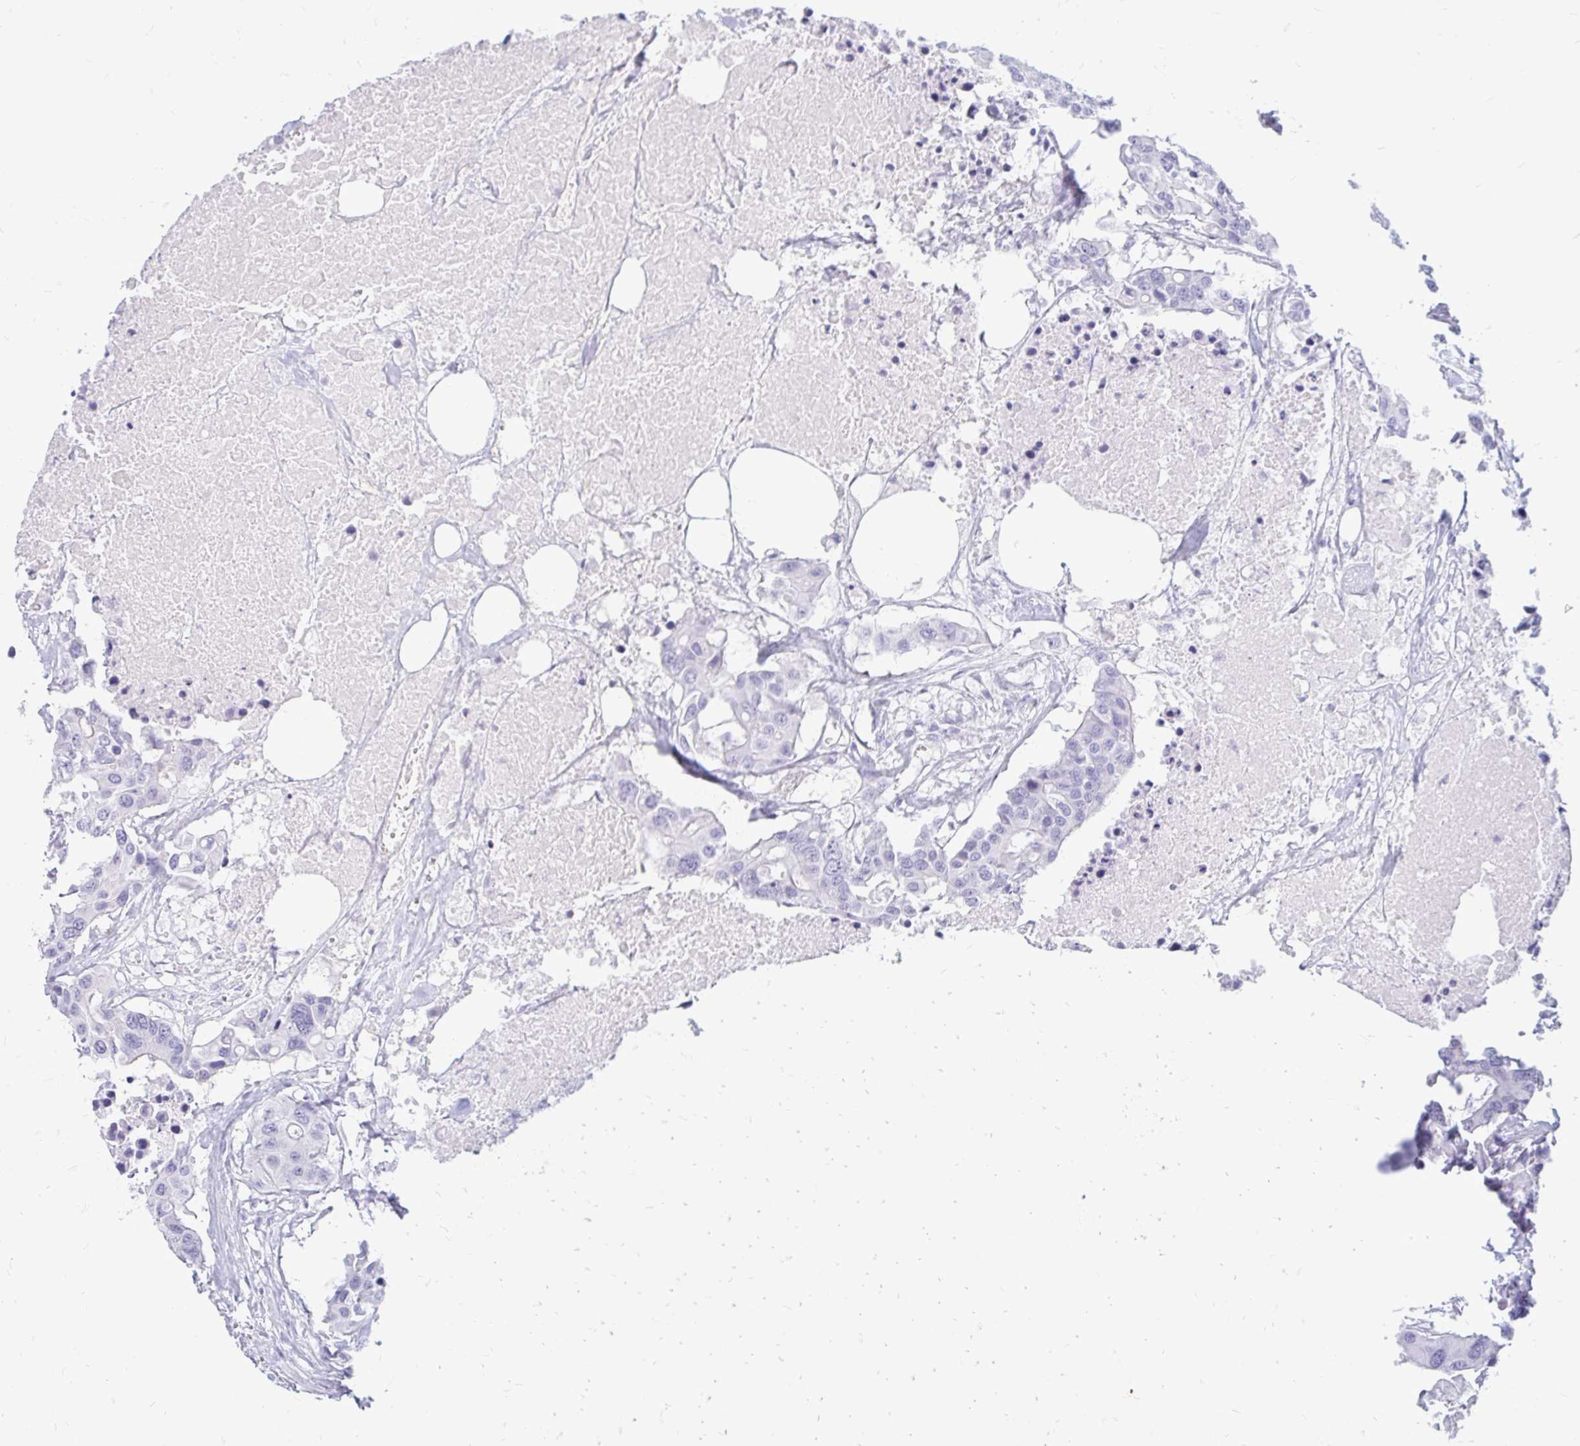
{"staining": {"intensity": "negative", "quantity": "none", "location": "none"}, "tissue": "colorectal cancer", "cell_type": "Tumor cells", "image_type": "cancer", "snomed": [{"axis": "morphology", "description": "Adenocarcinoma, NOS"}, {"axis": "topography", "description": "Colon"}], "caption": "An immunohistochemistry (IHC) photomicrograph of colorectal cancer is shown. There is no staining in tumor cells of colorectal cancer.", "gene": "TSPEAR", "patient": {"sex": "male", "age": 77}}